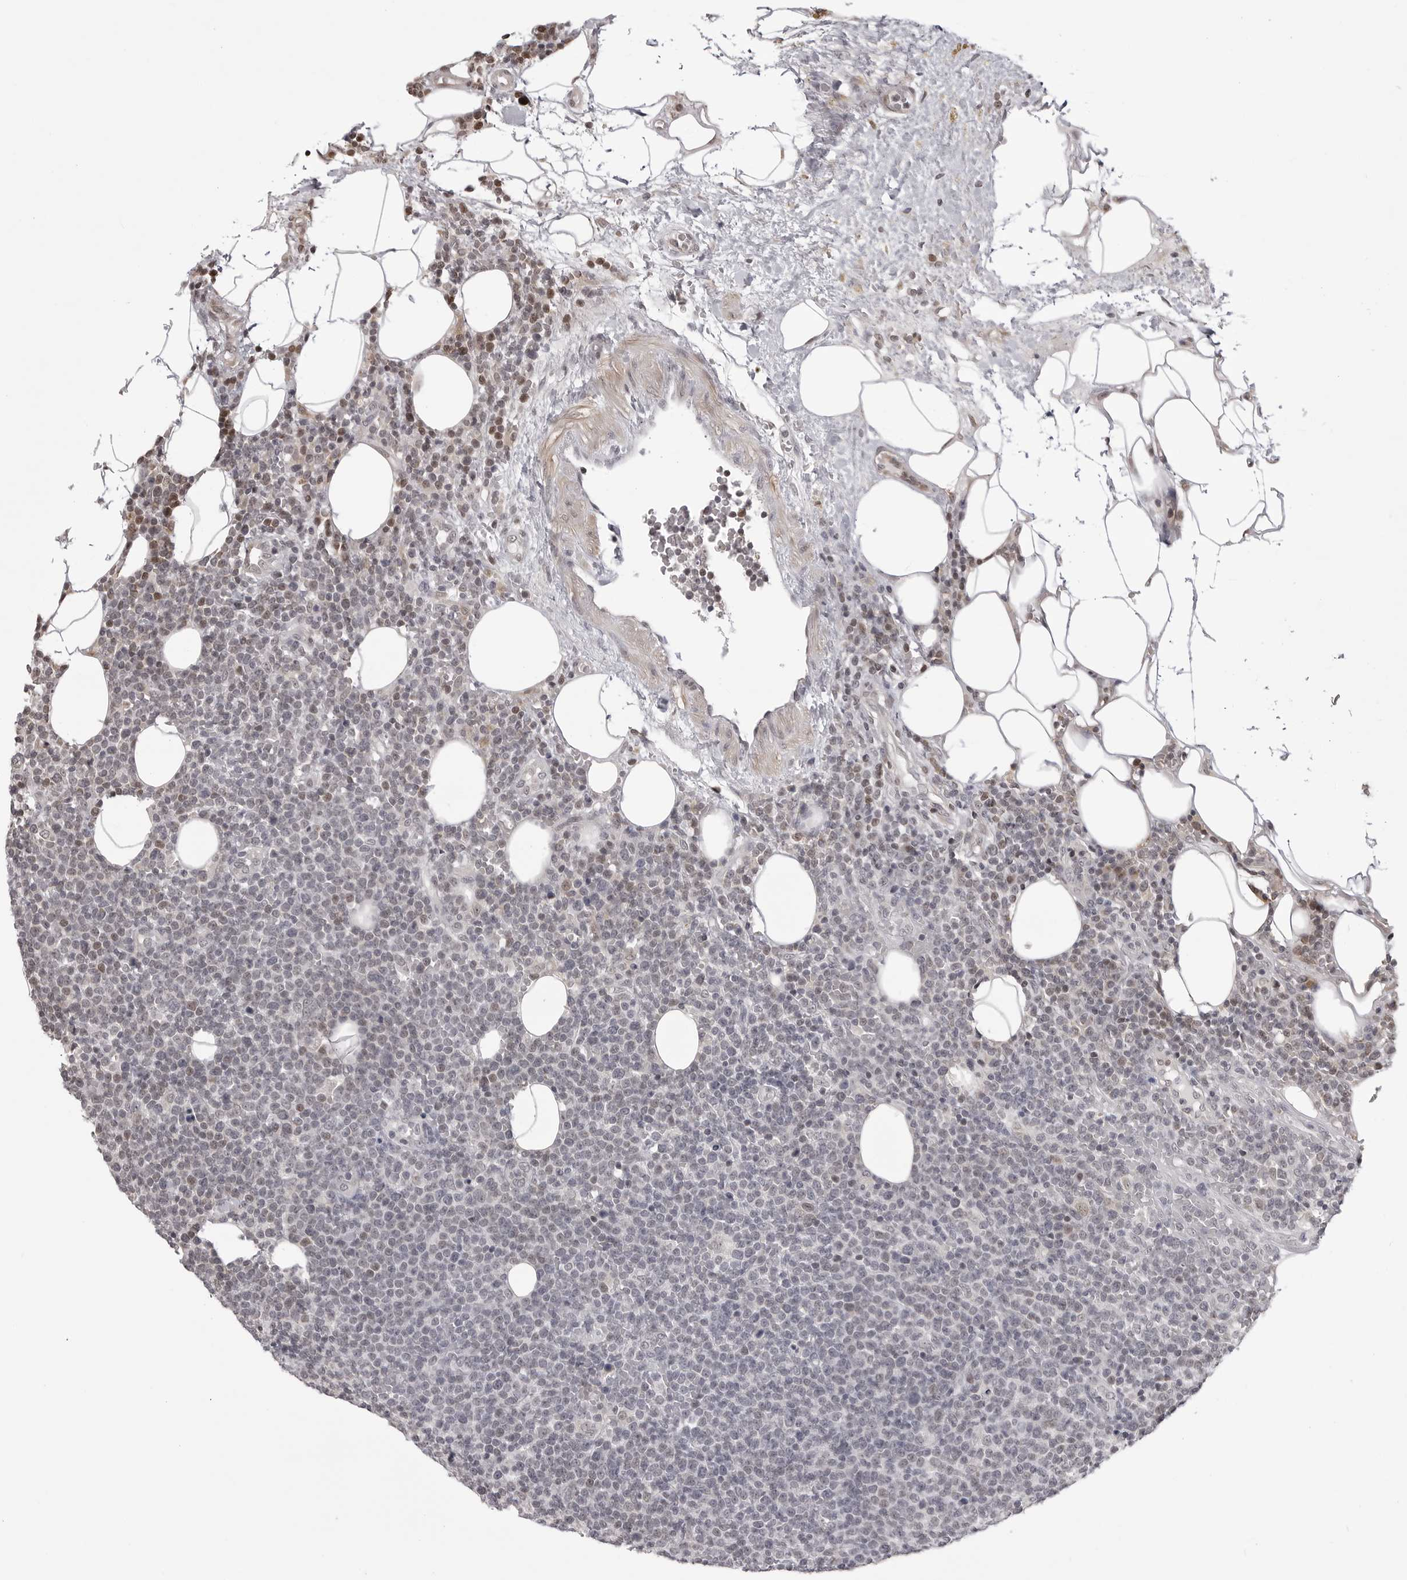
{"staining": {"intensity": "negative", "quantity": "none", "location": "none"}, "tissue": "lymphoma", "cell_type": "Tumor cells", "image_type": "cancer", "snomed": [{"axis": "morphology", "description": "Malignant lymphoma, non-Hodgkin's type, High grade"}, {"axis": "topography", "description": "Lymph node"}], "caption": "The image demonstrates no staining of tumor cells in lymphoma.", "gene": "PHF3", "patient": {"sex": "male", "age": 61}}